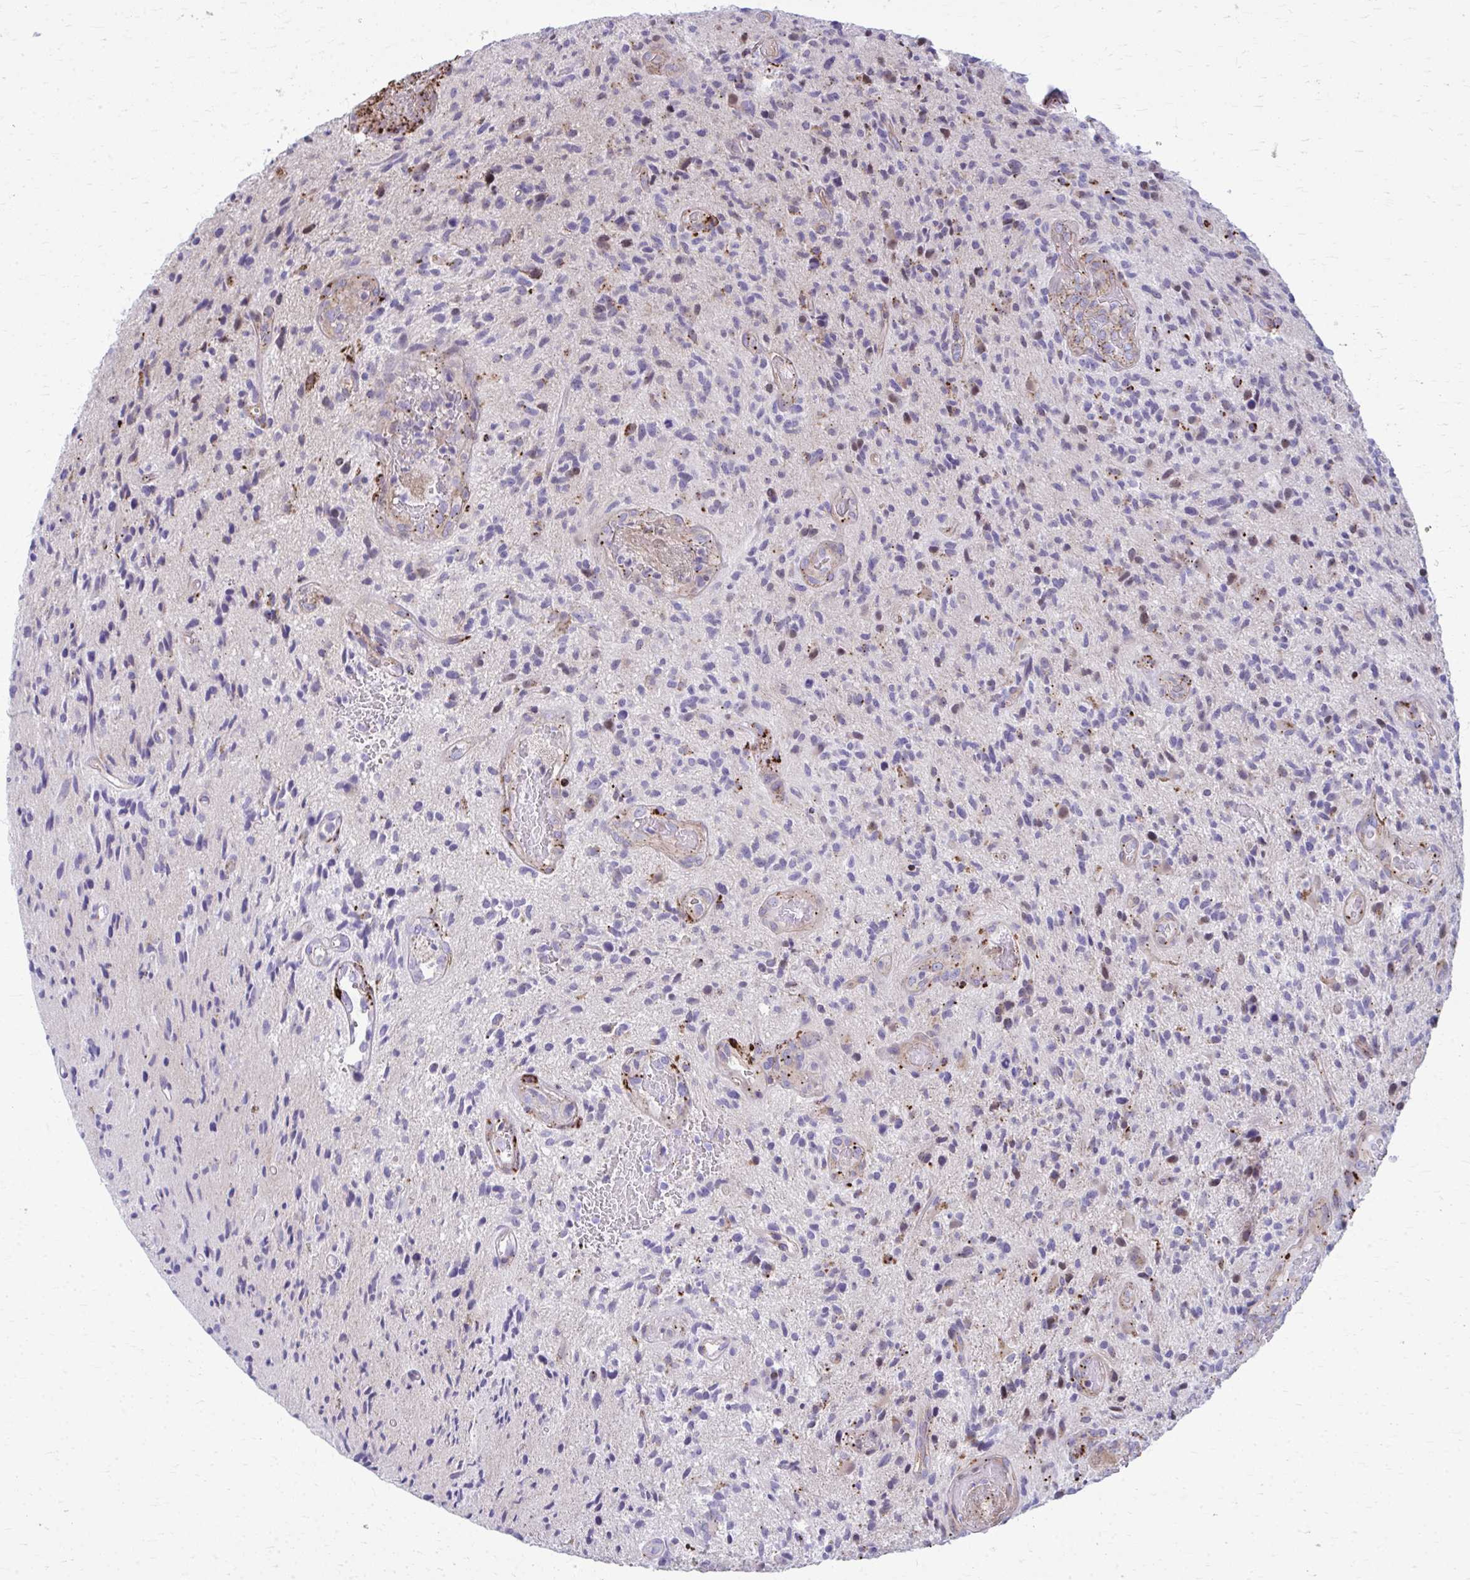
{"staining": {"intensity": "moderate", "quantity": "<25%", "location": "cytoplasmic/membranous"}, "tissue": "glioma", "cell_type": "Tumor cells", "image_type": "cancer", "snomed": [{"axis": "morphology", "description": "Glioma, malignant, High grade"}, {"axis": "topography", "description": "Brain"}], "caption": "Moderate cytoplasmic/membranous expression for a protein is present in about <25% of tumor cells of malignant high-grade glioma using IHC.", "gene": "LRRC4B", "patient": {"sex": "male", "age": 55}}